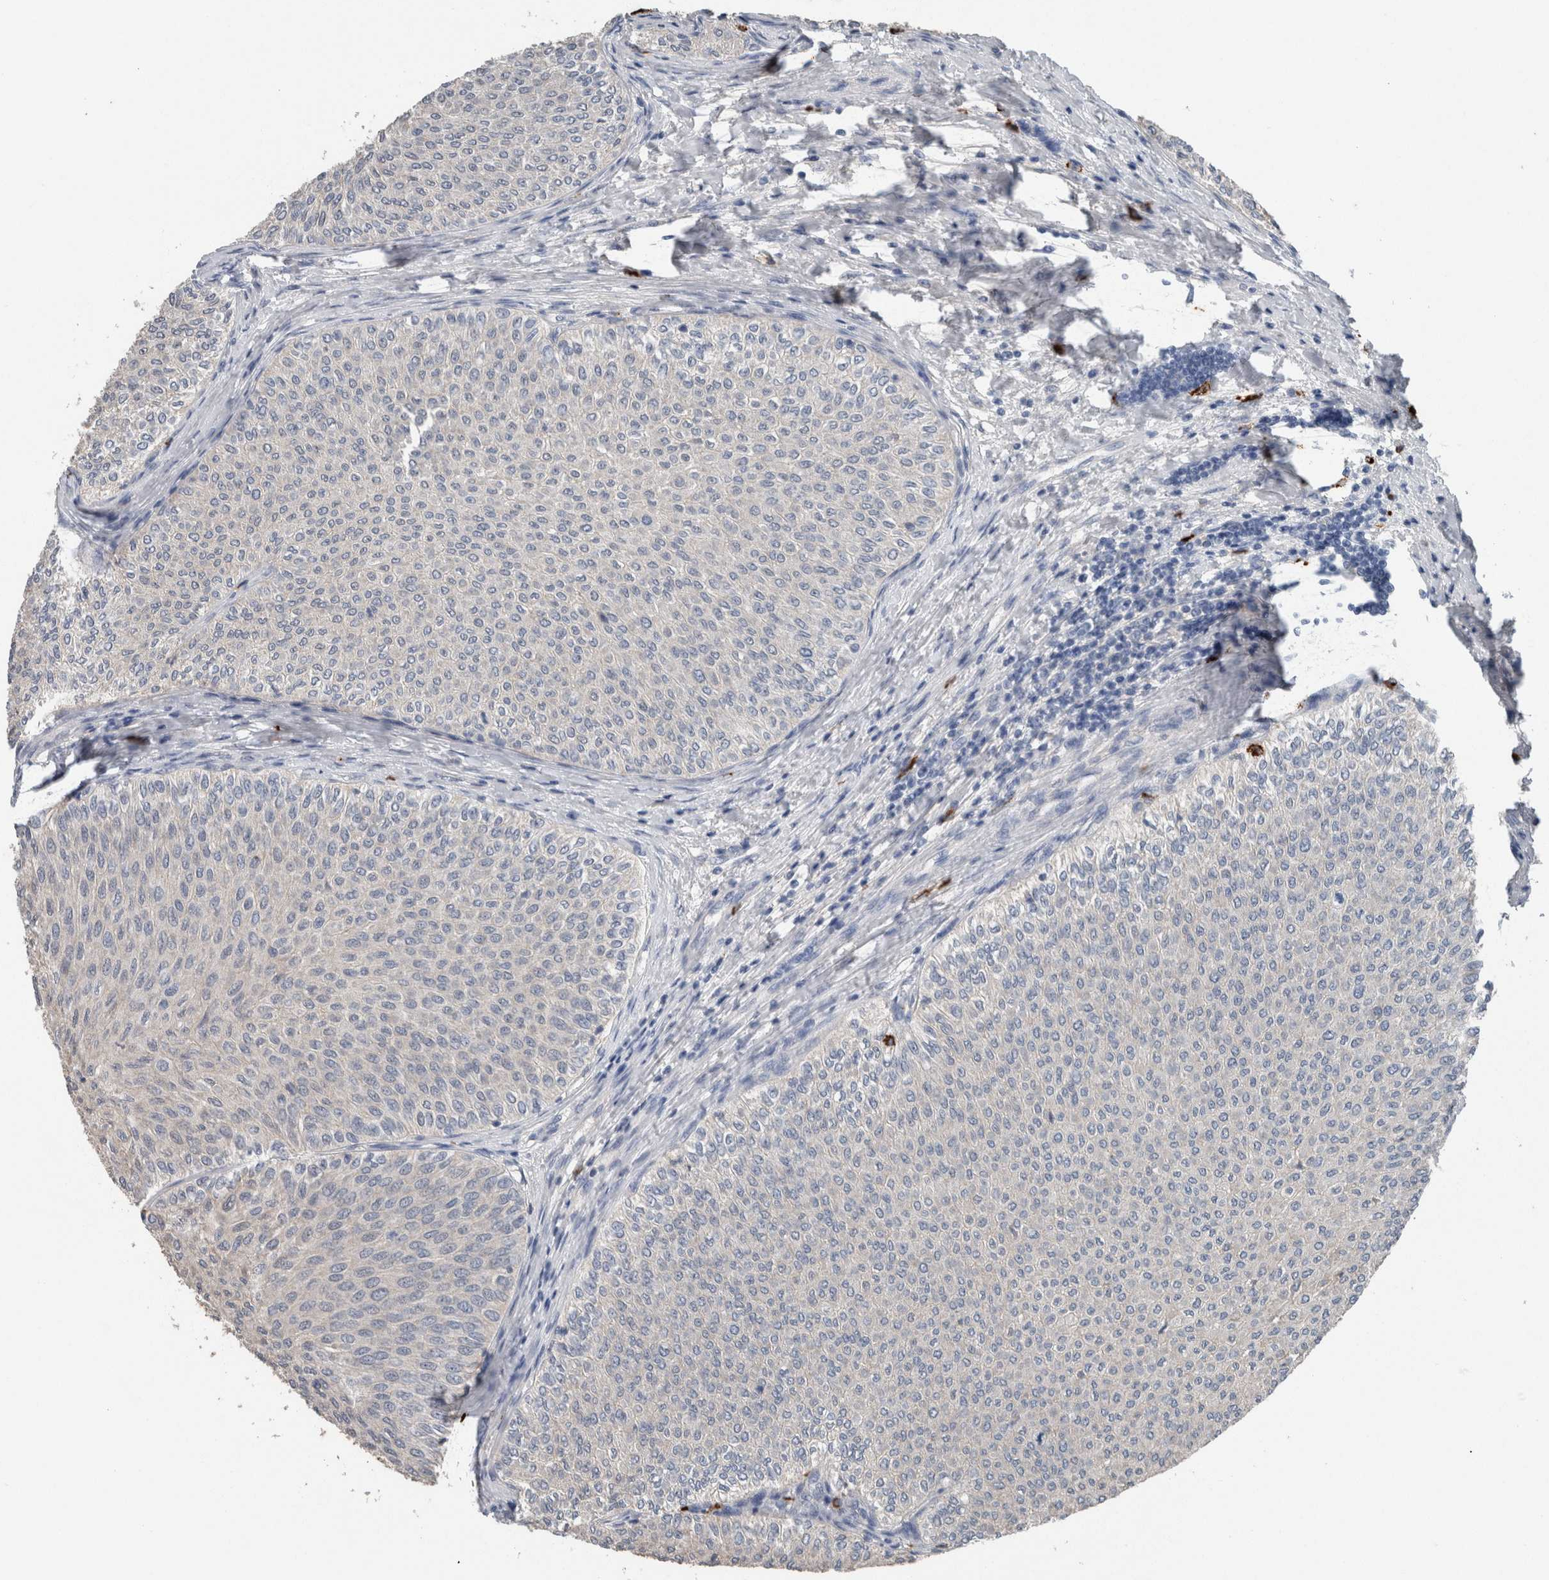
{"staining": {"intensity": "negative", "quantity": "none", "location": "none"}, "tissue": "urothelial cancer", "cell_type": "Tumor cells", "image_type": "cancer", "snomed": [{"axis": "morphology", "description": "Urothelial carcinoma, Low grade"}, {"axis": "topography", "description": "Urinary bladder"}], "caption": "An immunohistochemistry (IHC) histopathology image of urothelial cancer is shown. There is no staining in tumor cells of urothelial cancer.", "gene": "CRNN", "patient": {"sex": "male", "age": 78}}